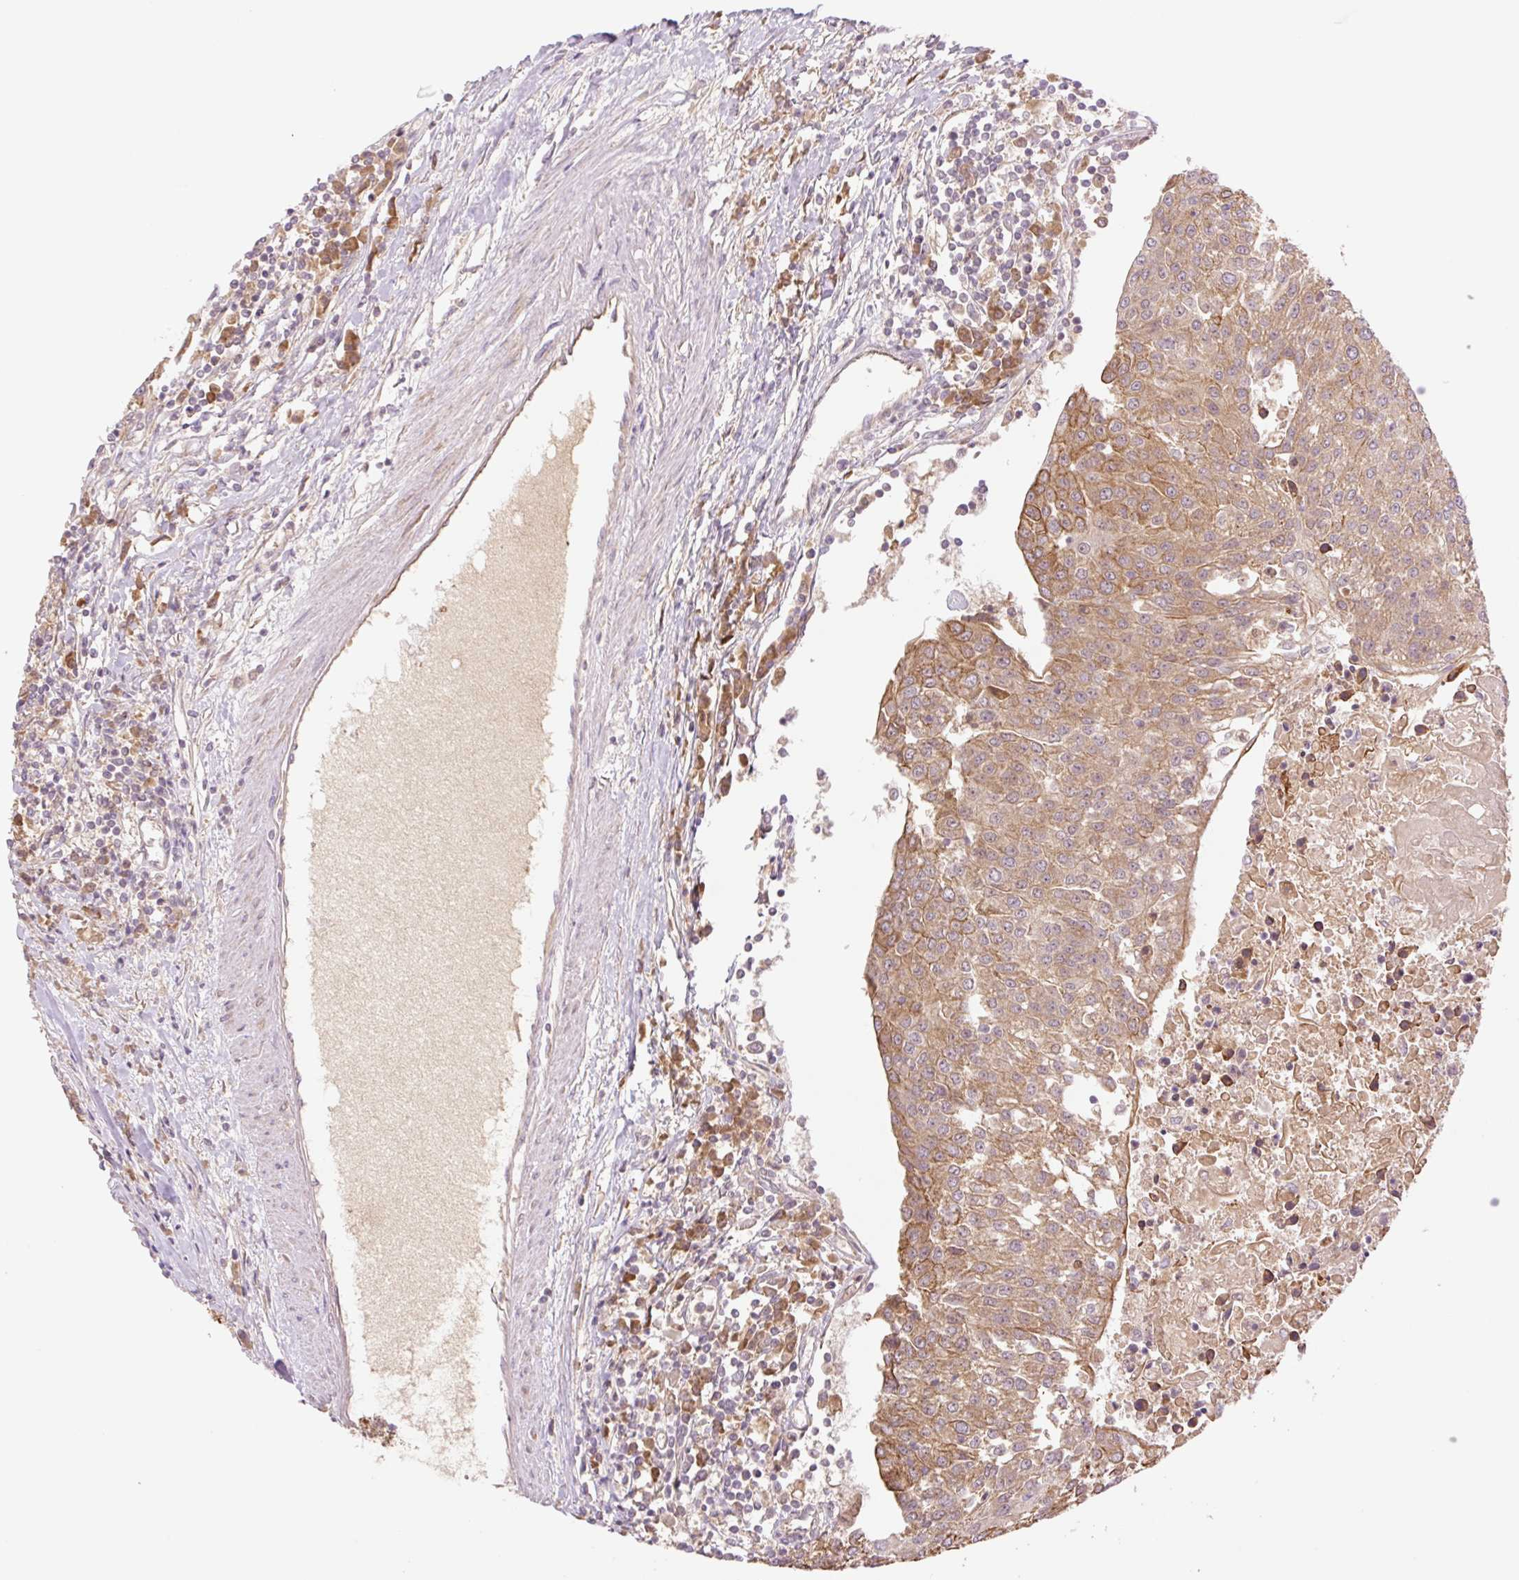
{"staining": {"intensity": "moderate", "quantity": ">75%", "location": "cytoplasmic/membranous"}, "tissue": "urothelial cancer", "cell_type": "Tumor cells", "image_type": "cancer", "snomed": [{"axis": "morphology", "description": "Urothelial carcinoma, High grade"}, {"axis": "topography", "description": "Urinary bladder"}], "caption": "Immunohistochemistry histopathology image of neoplastic tissue: human urothelial cancer stained using immunohistochemistry (IHC) shows medium levels of moderate protein expression localized specifically in the cytoplasmic/membranous of tumor cells, appearing as a cytoplasmic/membranous brown color.", "gene": "YJU2B", "patient": {"sex": "female", "age": 85}}